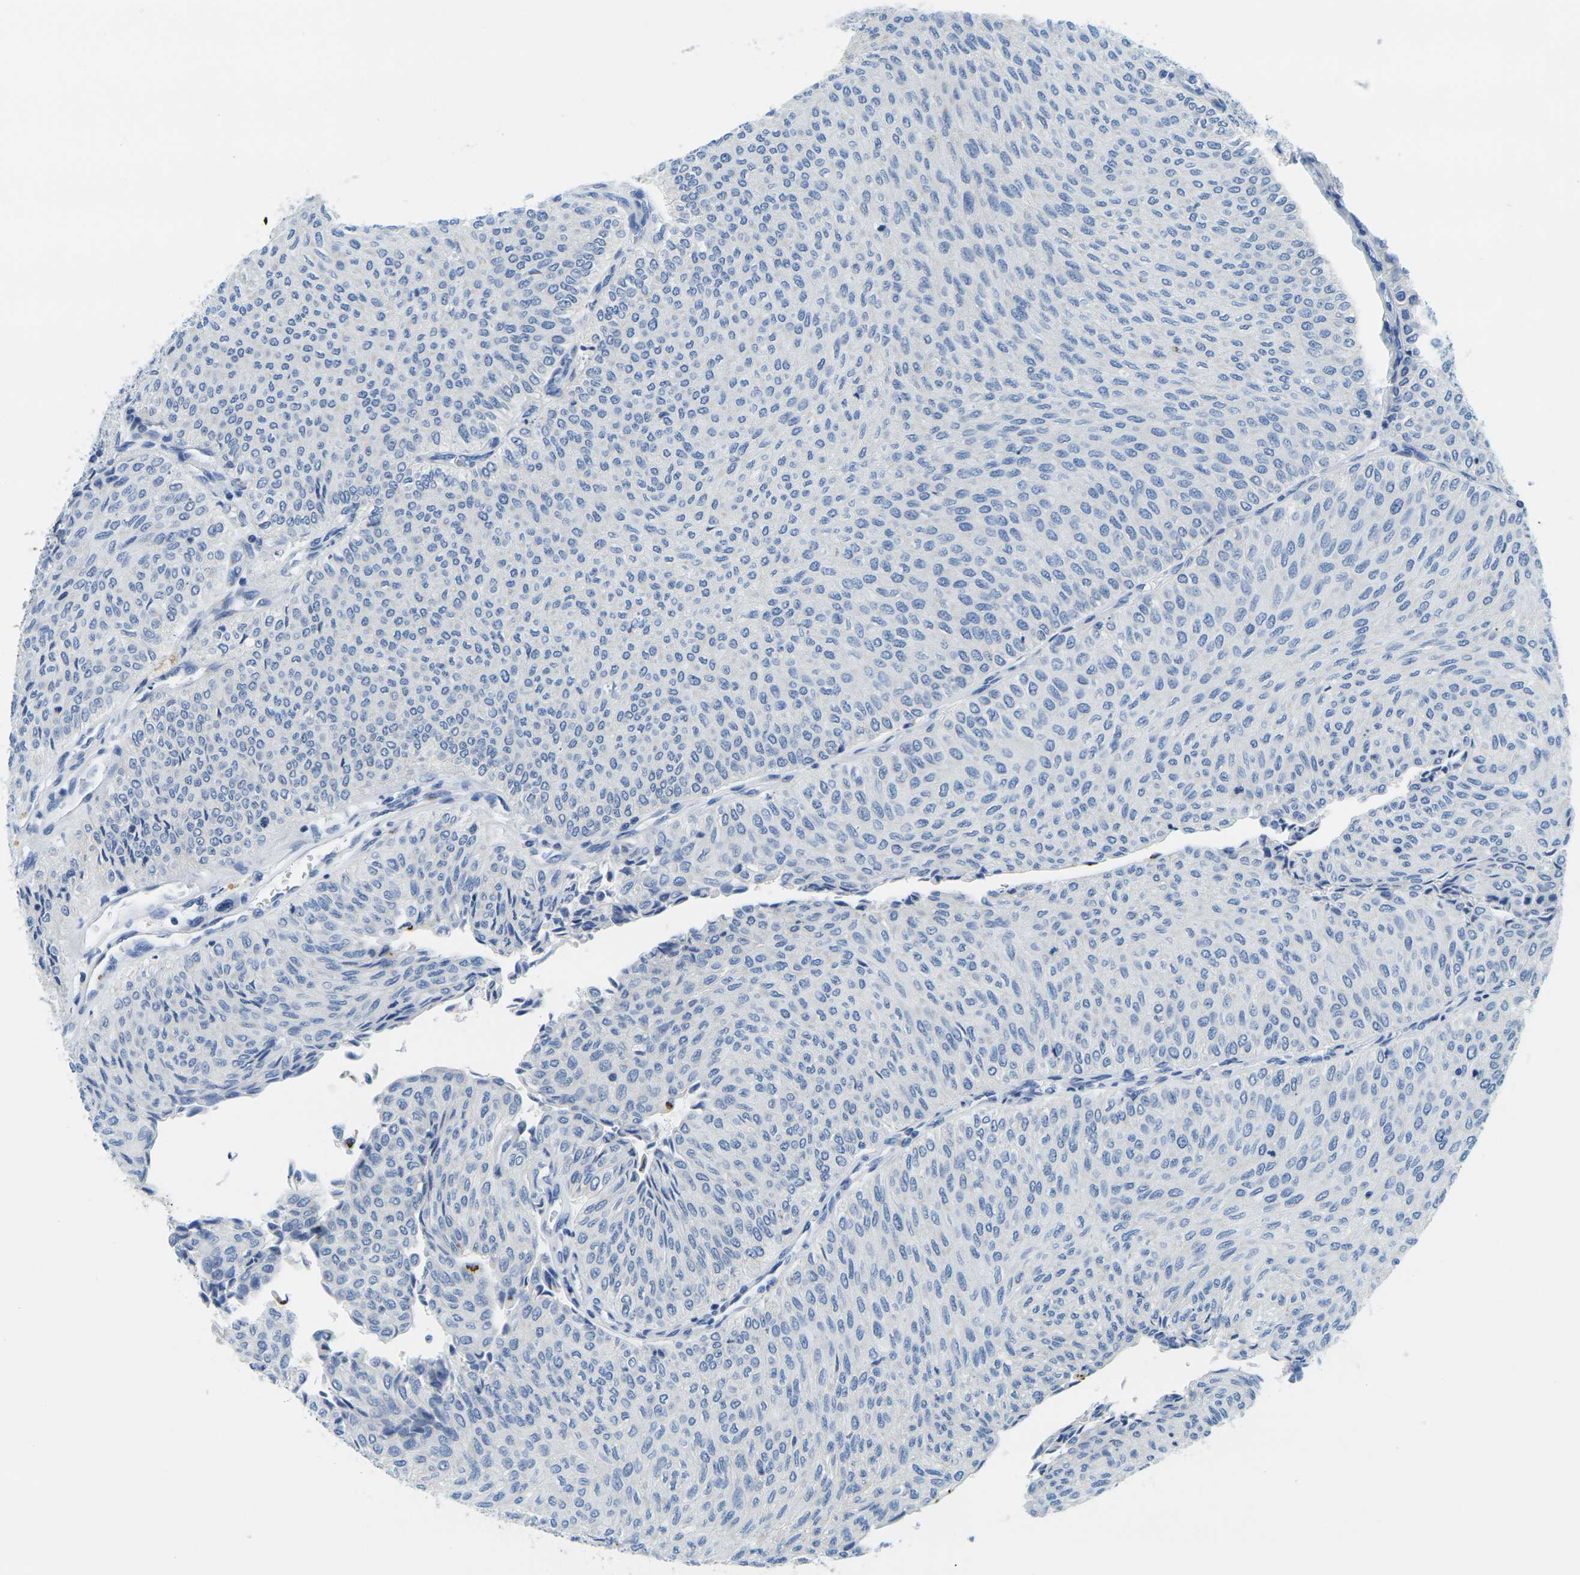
{"staining": {"intensity": "negative", "quantity": "none", "location": "none"}, "tissue": "urothelial cancer", "cell_type": "Tumor cells", "image_type": "cancer", "snomed": [{"axis": "morphology", "description": "Urothelial carcinoma, Low grade"}, {"axis": "topography", "description": "Urinary bladder"}], "caption": "IHC of human urothelial cancer displays no staining in tumor cells.", "gene": "FAM3D", "patient": {"sex": "male", "age": 78}}